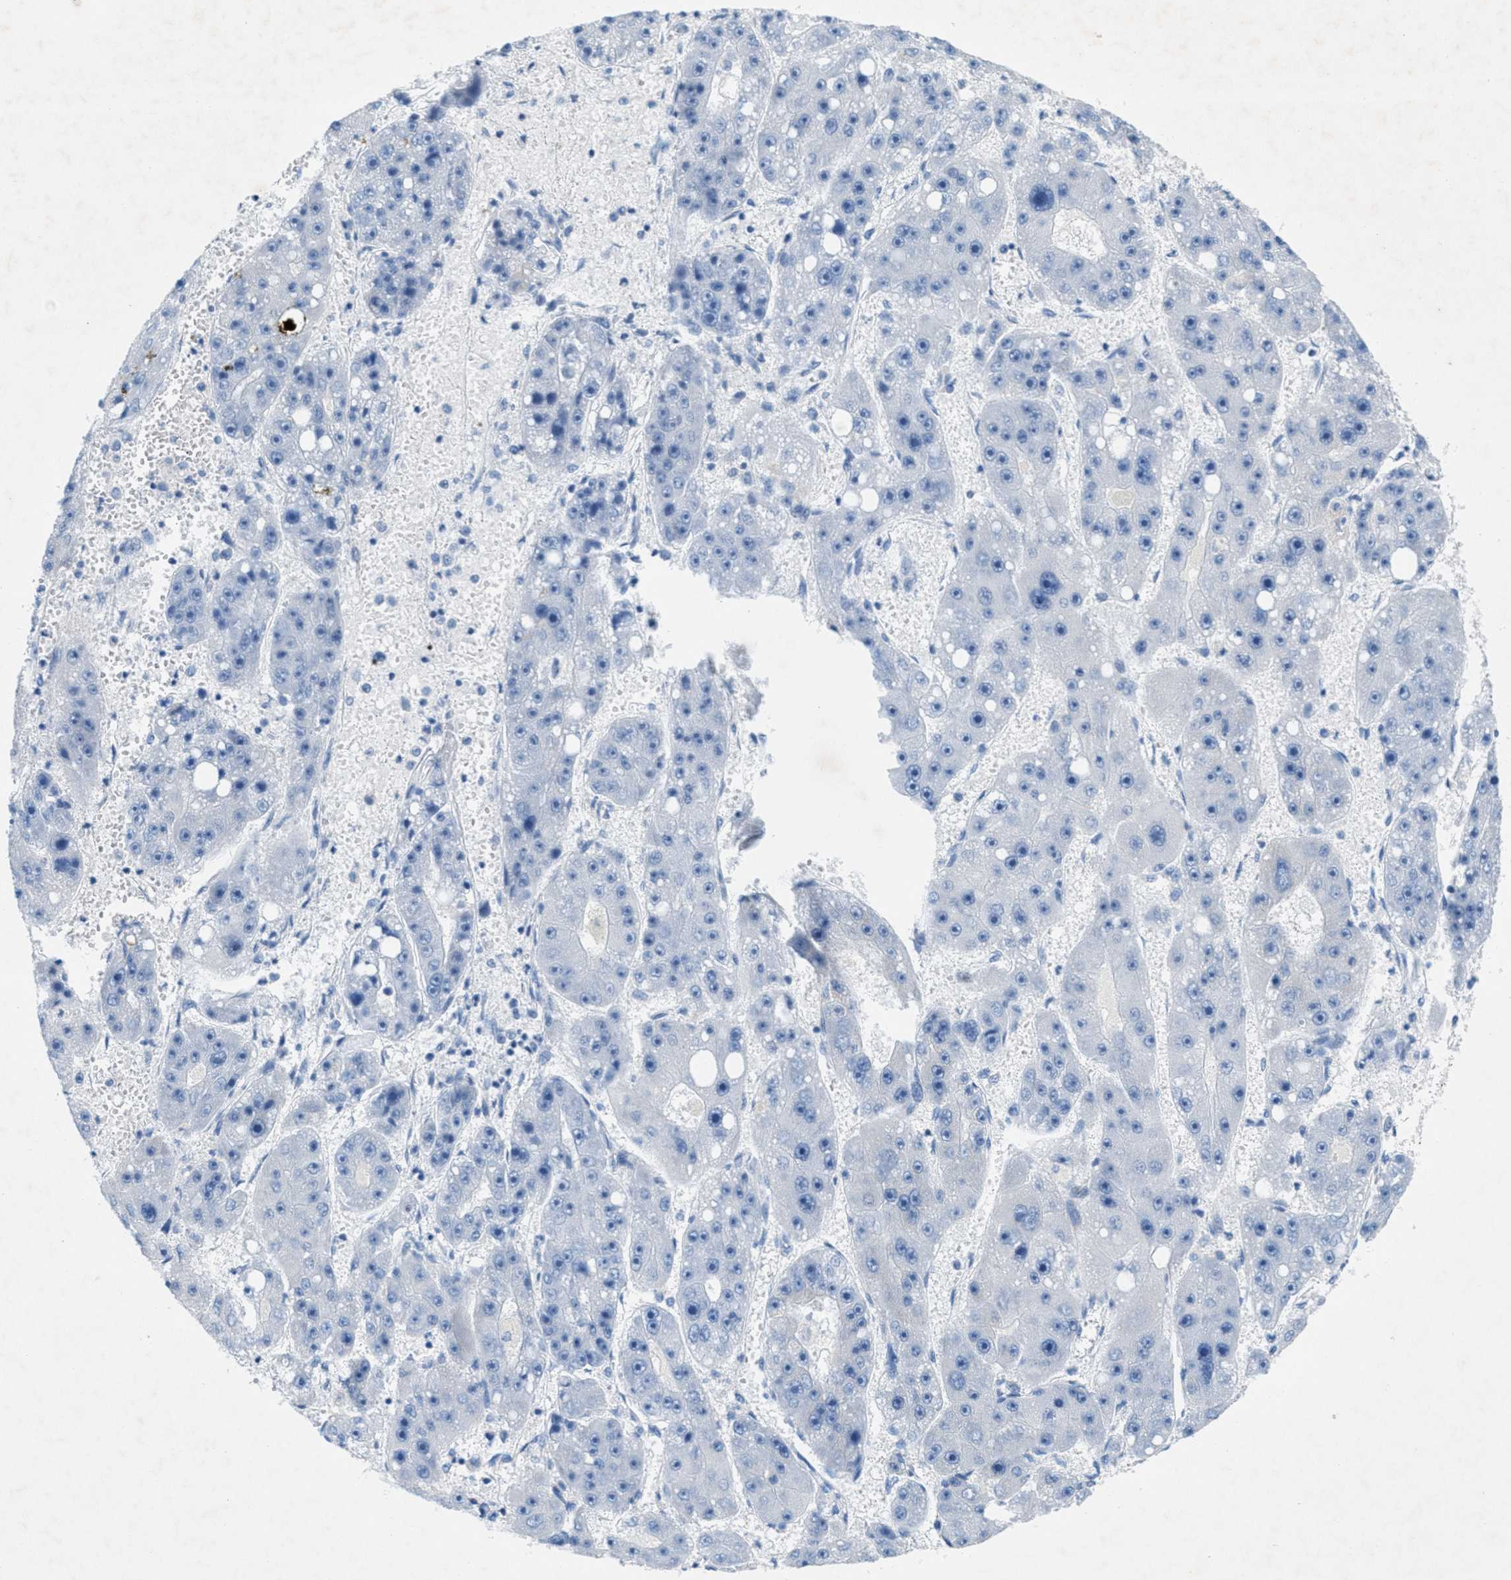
{"staining": {"intensity": "negative", "quantity": "none", "location": "none"}, "tissue": "liver cancer", "cell_type": "Tumor cells", "image_type": "cancer", "snomed": [{"axis": "morphology", "description": "Carcinoma, Hepatocellular, NOS"}, {"axis": "topography", "description": "Liver"}], "caption": "The histopathology image exhibits no staining of tumor cells in liver cancer.", "gene": "GALNT17", "patient": {"sex": "female", "age": 61}}